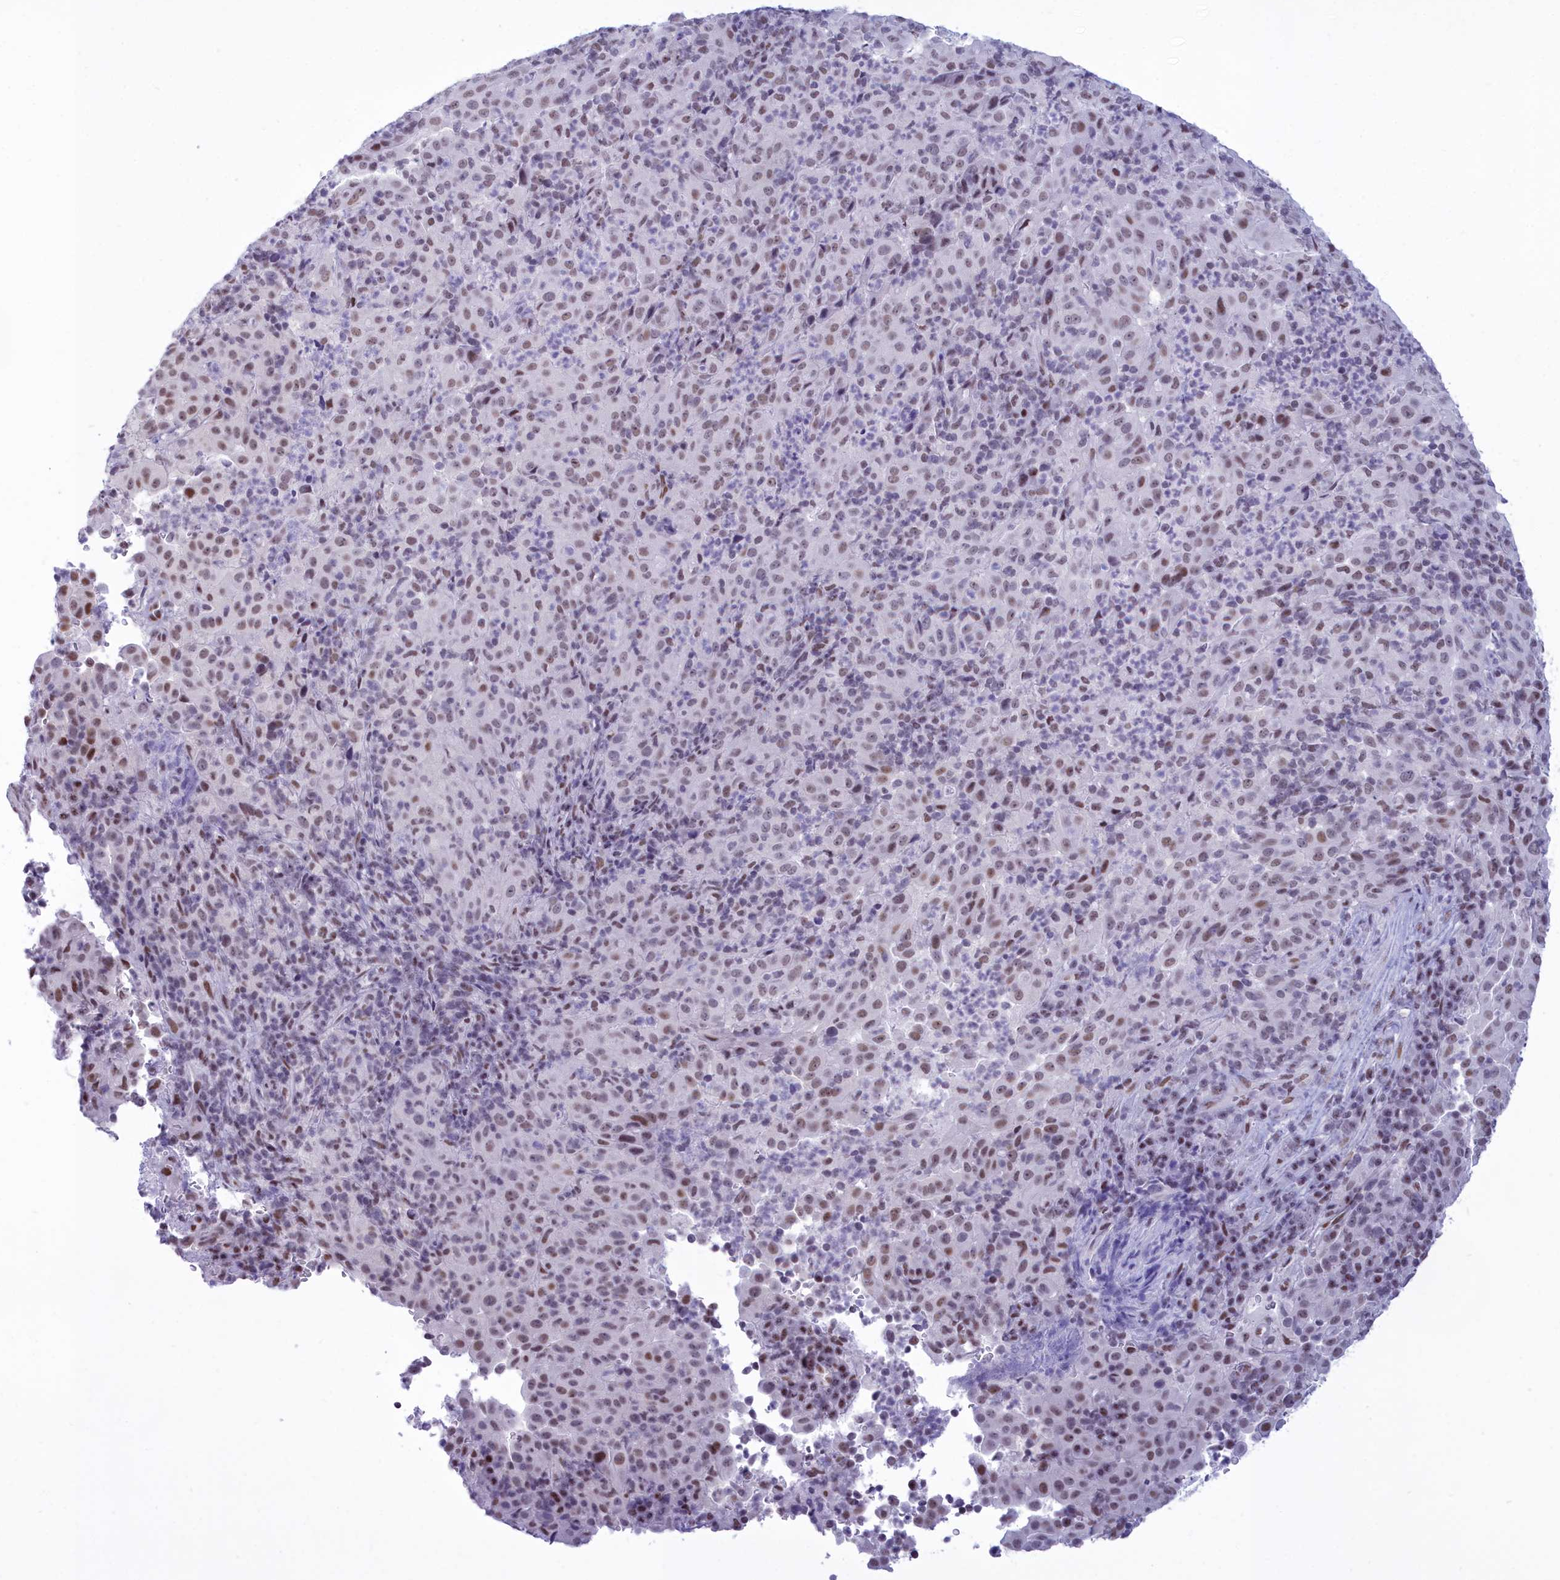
{"staining": {"intensity": "moderate", "quantity": ">75%", "location": "nuclear"}, "tissue": "pancreatic cancer", "cell_type": "Tumor cells", "image_type": "cancer", "snomed": [{"axis": "morphology", "description": "Adenocarcinoma, NOS"}, {"axis": "topography", "description": "Pancreas"}], "caption": "DAB immunohistochemical staining of pancreatic adenocarcinoma exhibits moderate nuclear protein expression in about >75% of tumor cells. Using DAB (brown) and hematoxylin (blue) stains, captured at high magnification using brightfield microscopy.", "gene": "CDC26", "patient": {"sex": "male", "age": 63}}